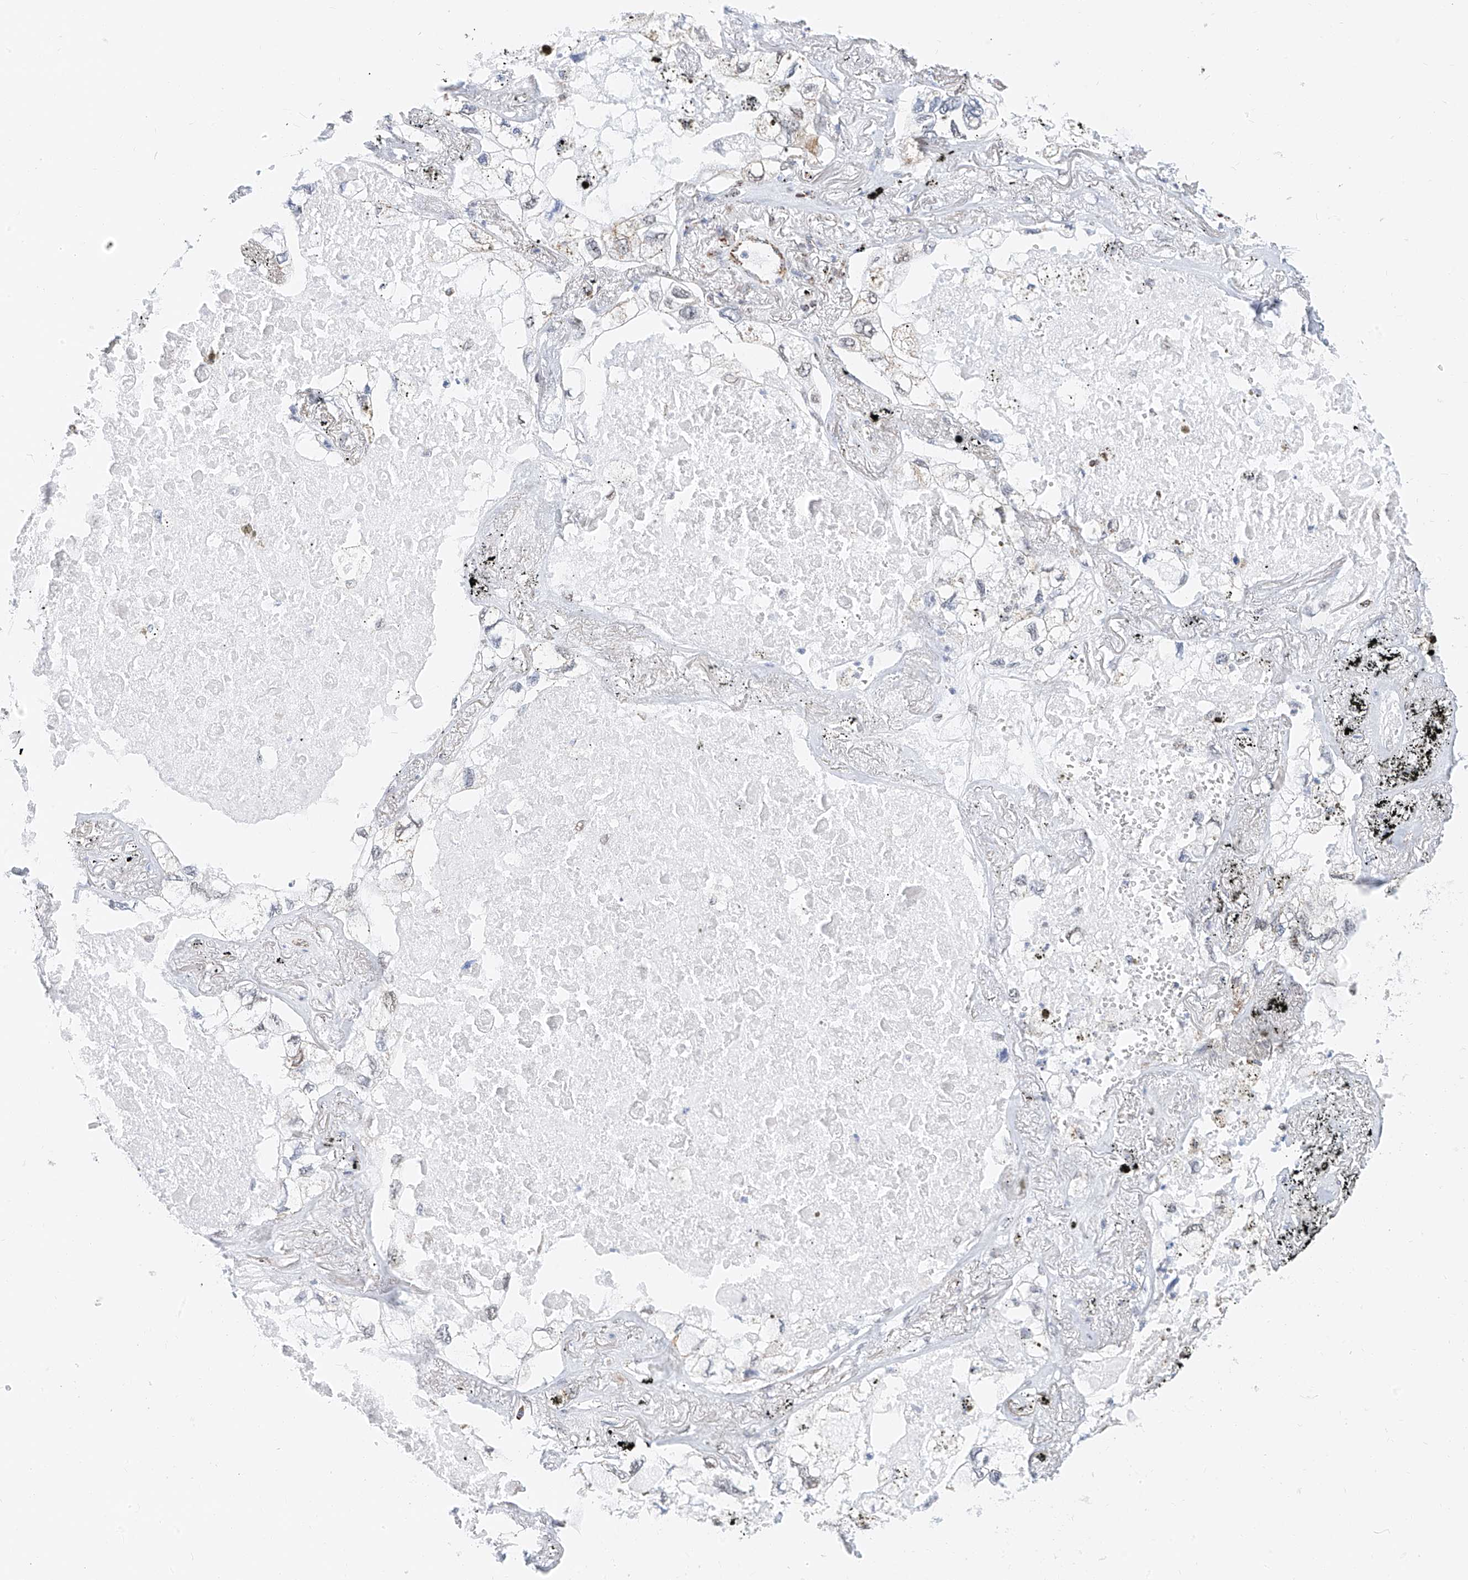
{"staining": {"intensity": "negative", "quantity": "none", "location": "none"}, "tissue": "lung cancer", "cell_type": "Tumor cells", "image_type": "cancer", "snomed": [{"axis": "morphology", "description": "Adenocarcinoma, NOS"}, {"axis": "topography", "description": "Lung"}], "caption": "The immunohistochemistry photomicrograph has no significant staining in tumor cells of adenocarcinoma (lung) tissue.", "gene": "NALCN", "patient": {"sex": "male", "age": 65}}